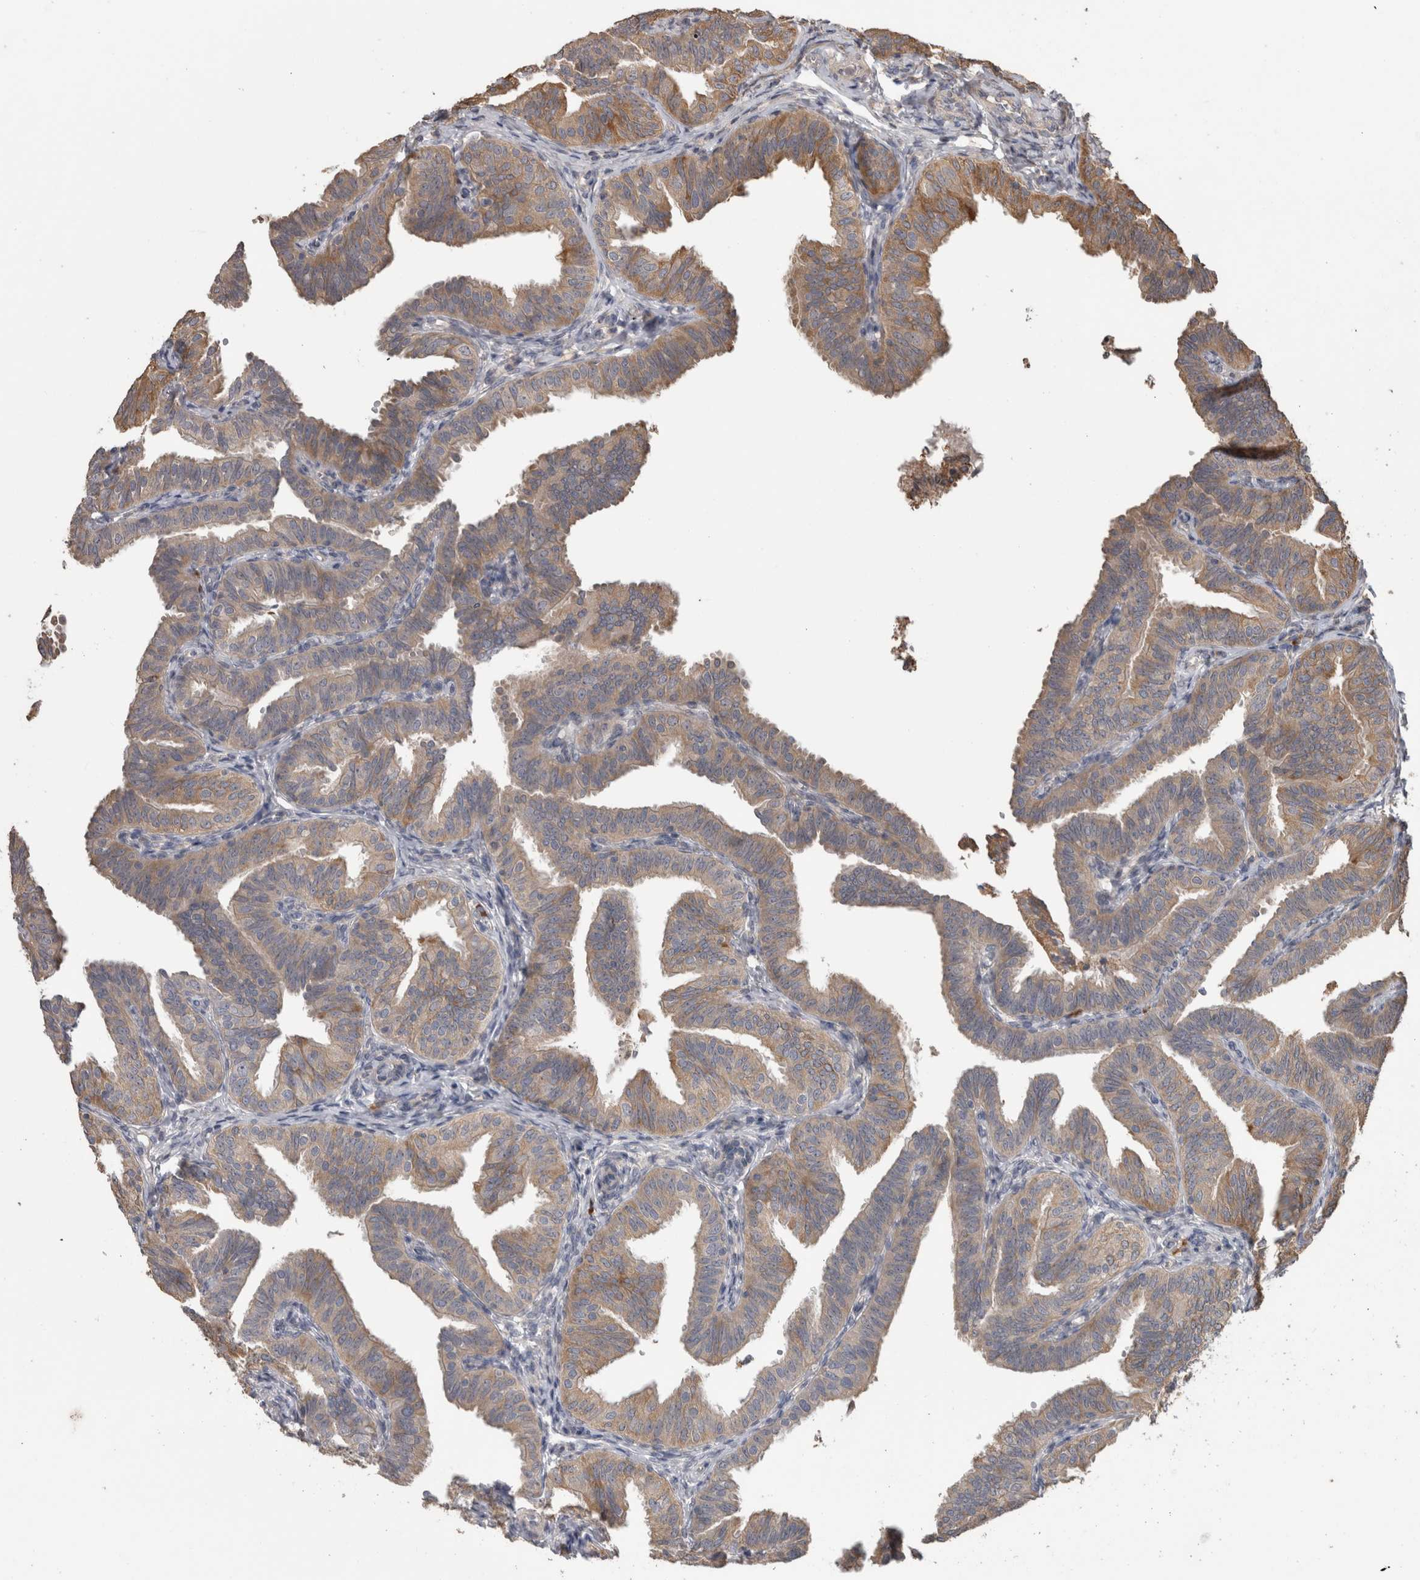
{"staining": {"intensity": "weak", "quantity": ">75%", "location": "cytoplasmic/membranous"}, "tissue": "fallopian tube", "cell_type": "Glandular cells", "image_type": "normal", "snomed": [{"axis": "morphology", "description": "Normal tissue, NOS"}, {"axis": "topography", "description": "Fallopian tube"}], "caption": "A brown stain shows weak cytoplasmic/membranous positivity of a protein in glandular cells of unremarkable fallopian tube. (DAB IHC with brightfield microscopy, high magnification).", "gene": "TBCE", "patient": {"sex": "female", "age": 35}}